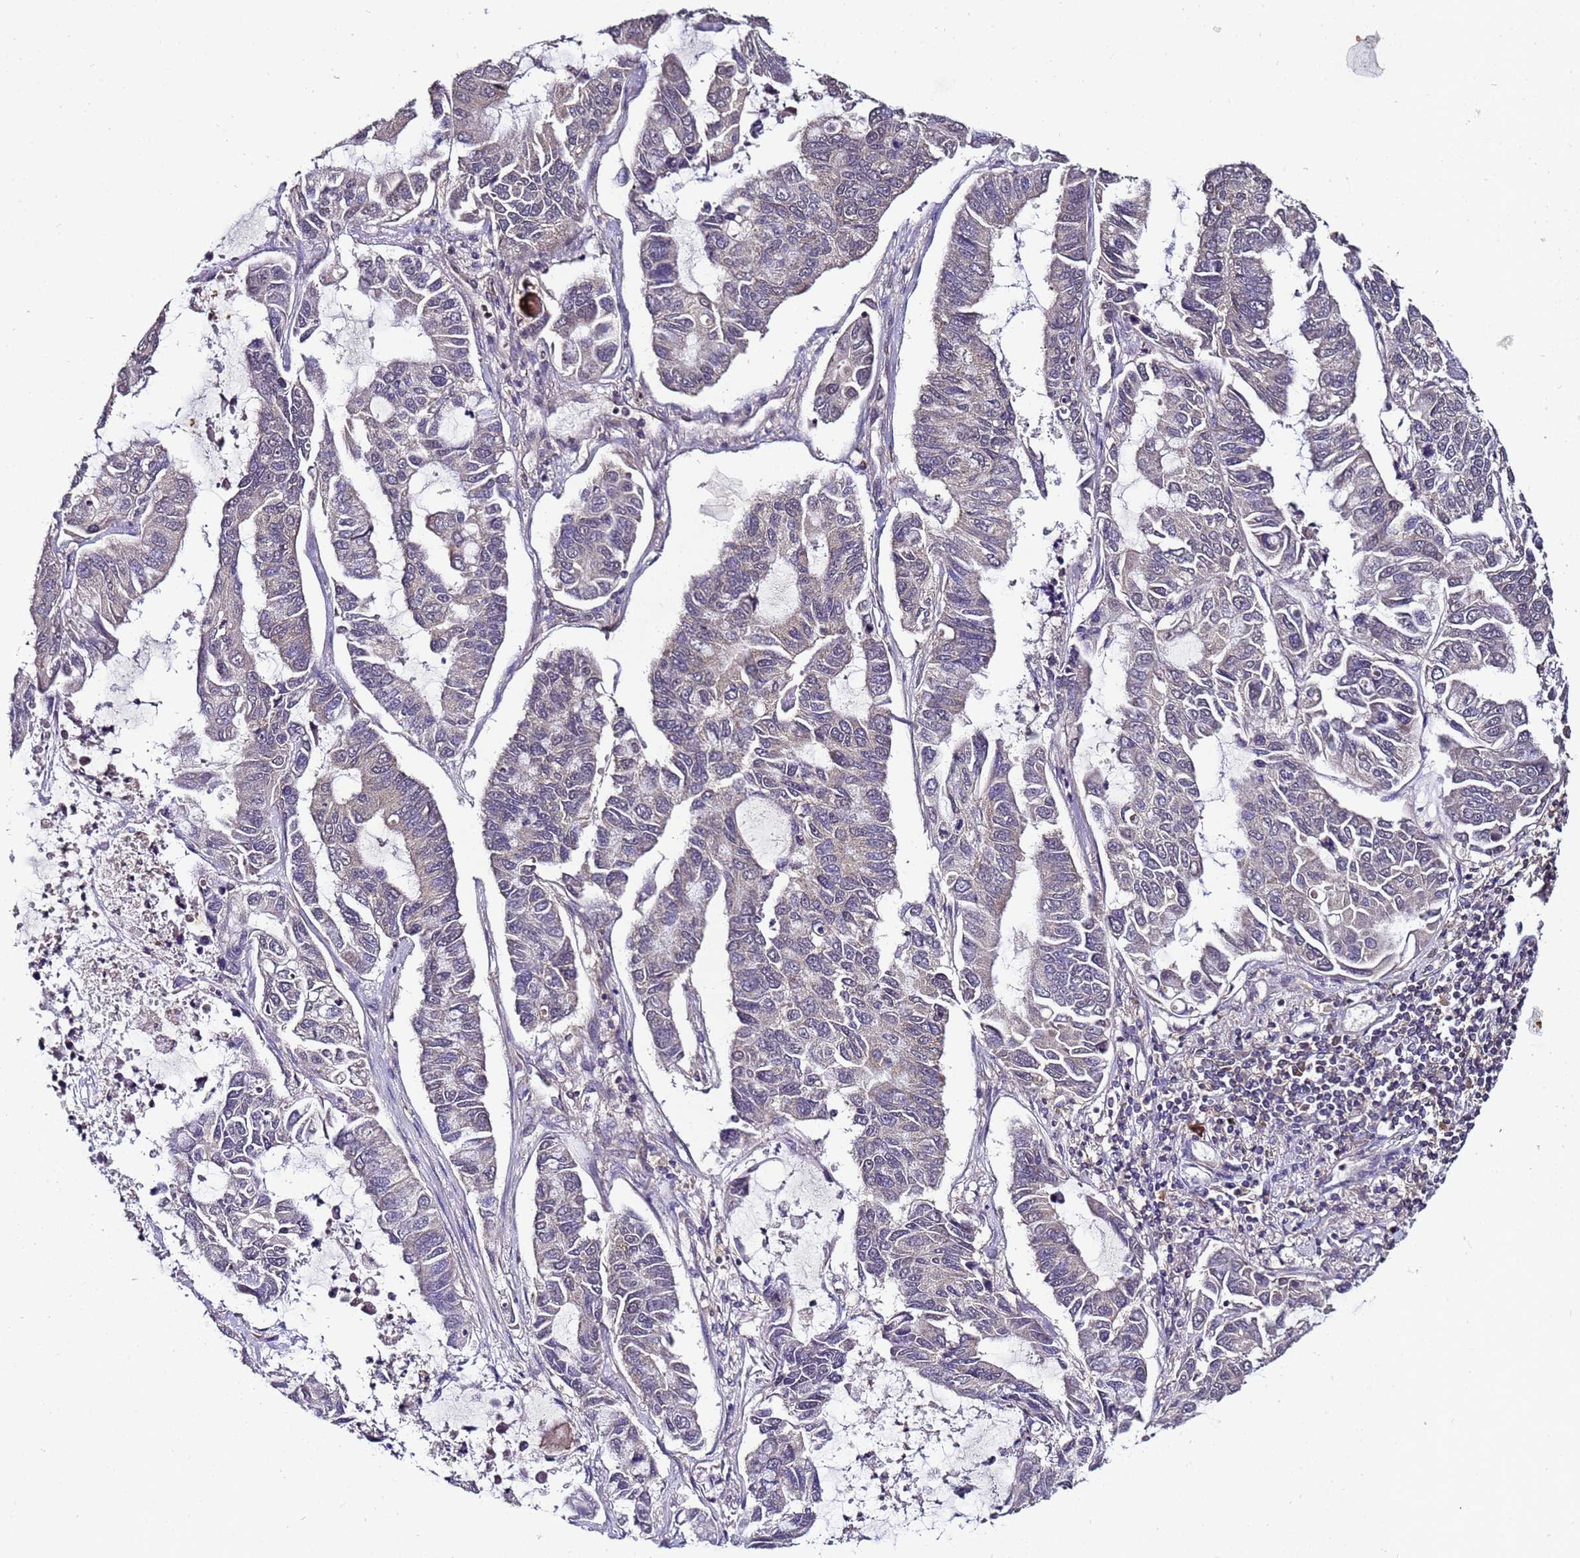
{"staining": {"intensity": "negative", "quantity": "none", "location": "none"}, "tissue": "lung cancer", "cell_type": "Tumor cells", "image_type": "cancer", "snomed": [{"axis": "morphology", "description": "Adenocarcinoma, NOS"}, {"axis": "topography", "description": "Lung"}], "caption": "The micrograph displays no staining of tumor cells in lung cancer.", "gene": "ANKRD17", "patient": {"sex": "male", "age": 64}}